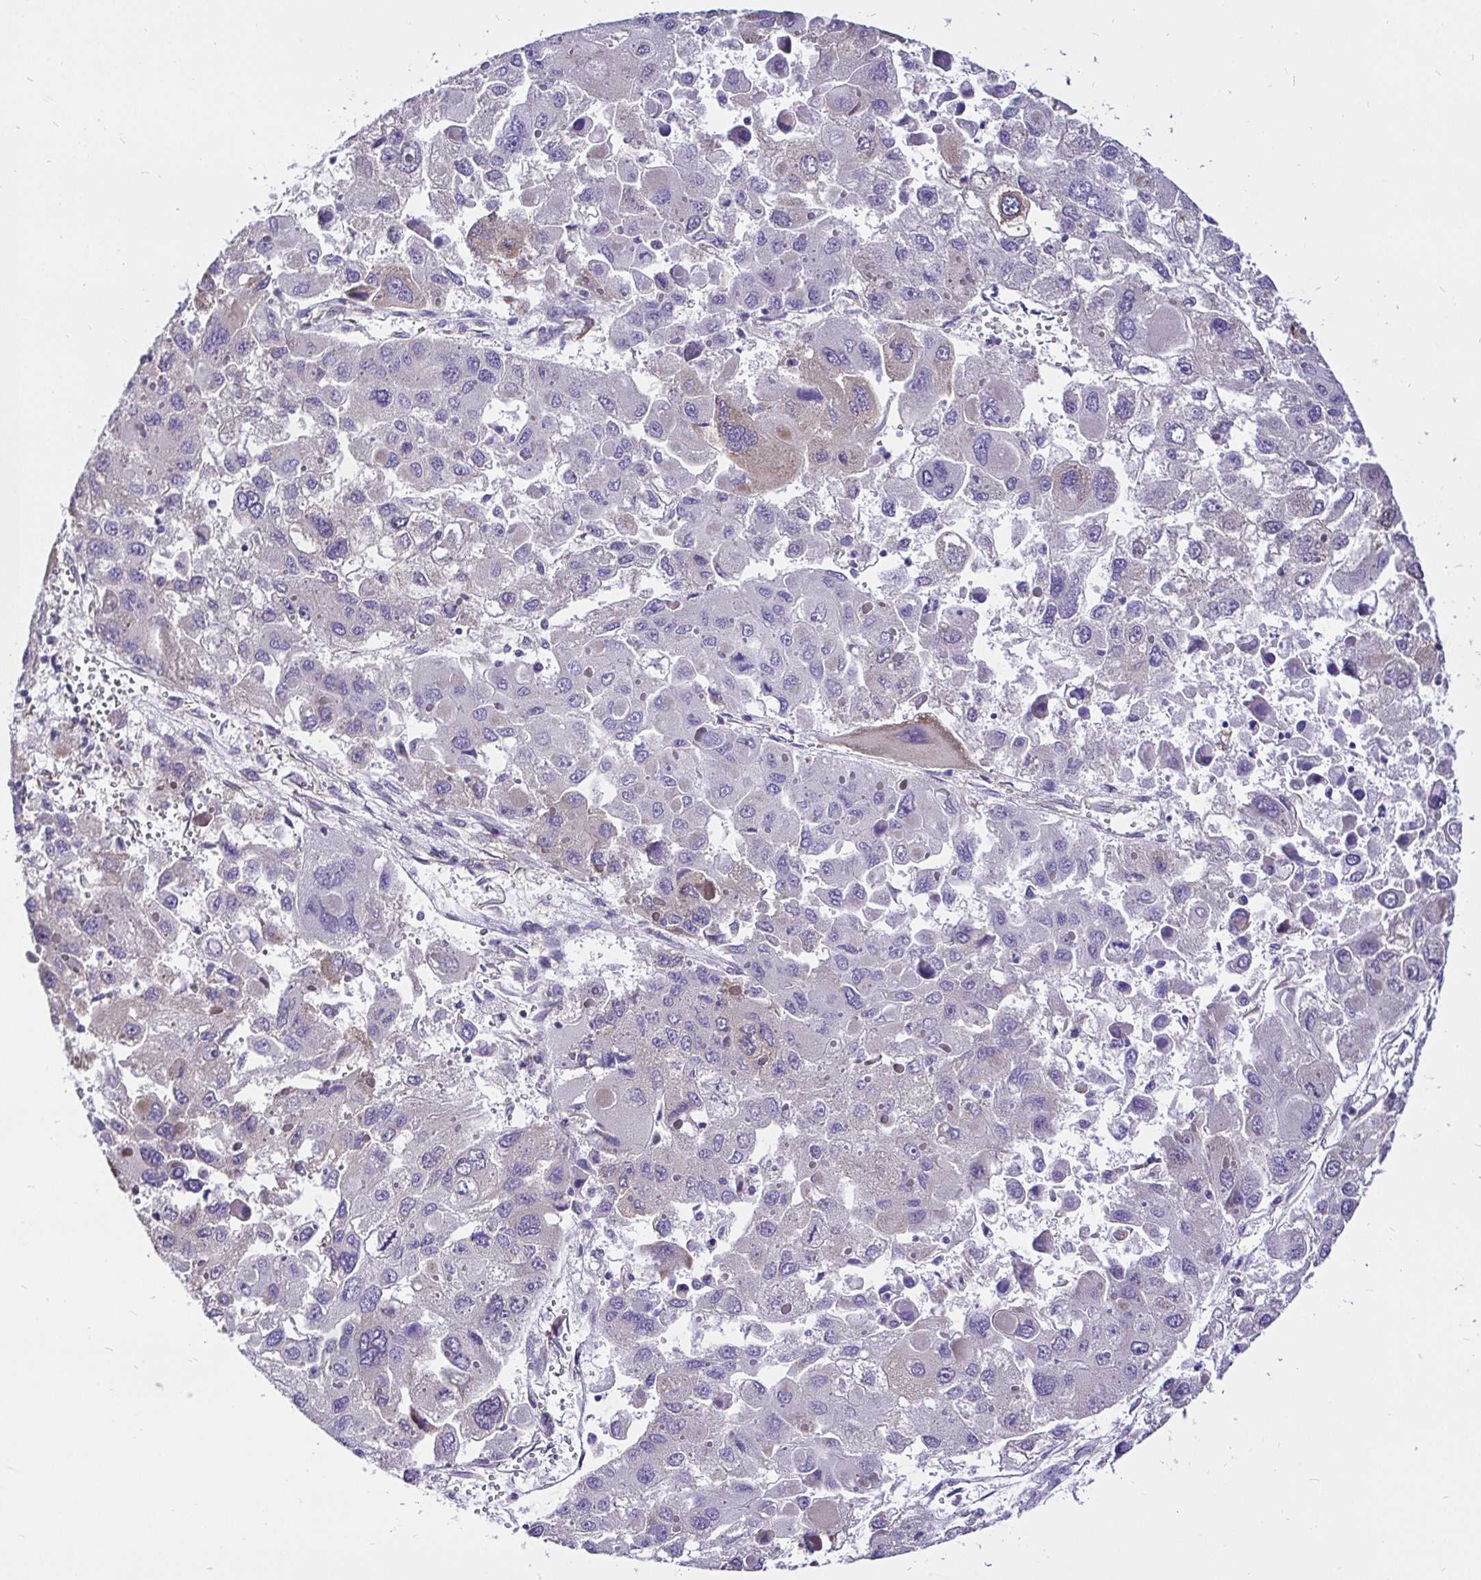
{"staining": {"intensity": "negative", "quantity": "none", "location": "none"}, "tissue": "liver cancer", "cell_type": "Tumor cells", "image_type": "cancer", "snomed": [{"axis": "morphology", "description": "Carcinoma, Hepatocellular, NOS"}, {"axis": "topography", "description": "Liver"}], "caption": "Immunohistochemical staining of liver hepatocellular carcinoma demonstrates no significant positivity in tumor cells.", "gene": "CCDC122", "patient": {"sex": "female", "age": 41}}